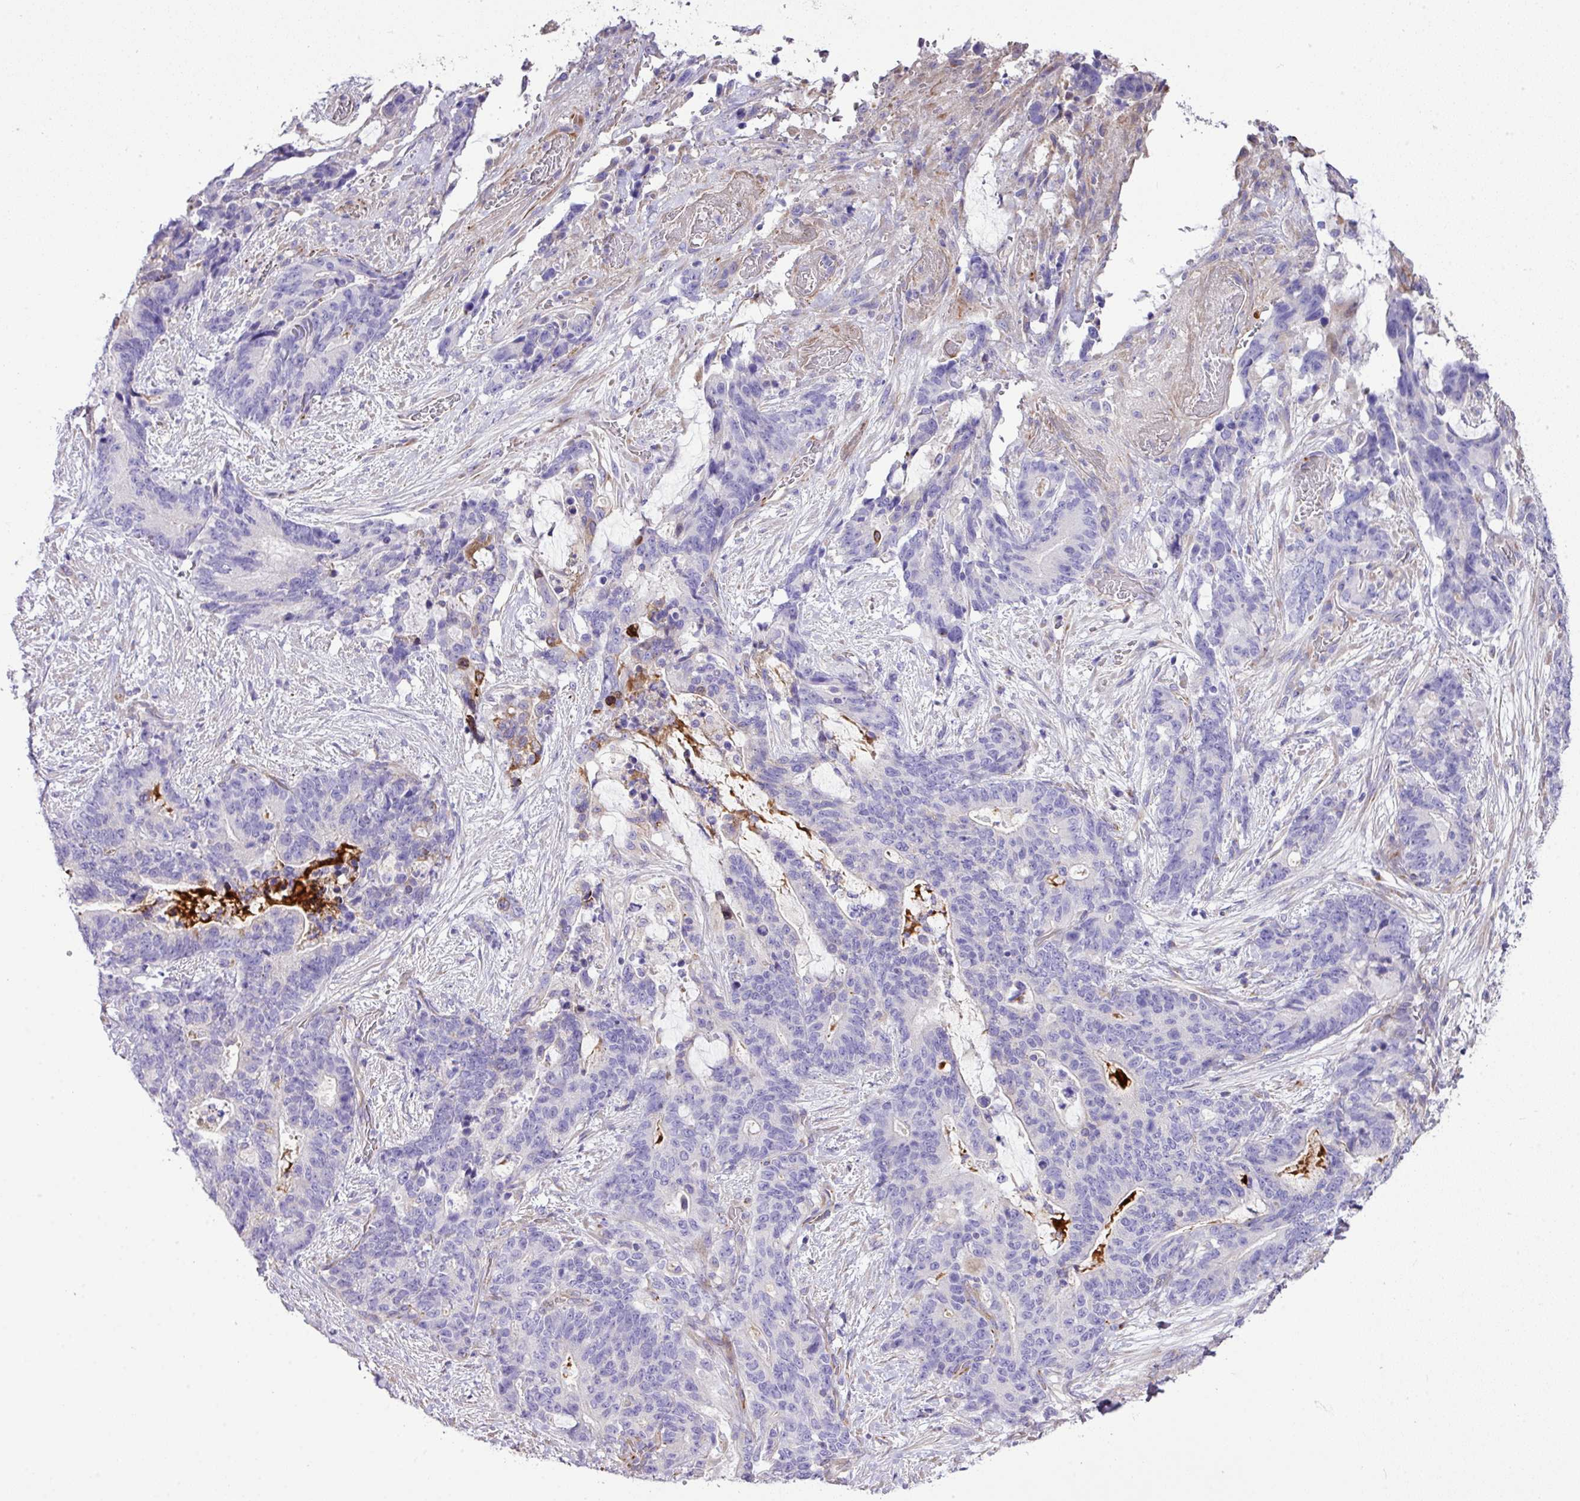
{"staining": {"intensity": "negative", "quantity": "none", "location": "none"}, "tissue": "stomach cancer", "cell_type": "Tumor cells", "image_type": "cancer", "snomed": [{"axis": "morphology", "description": "Normal tissue, NOS"}, {"axis": "morphology", "description": "Adenocarcinoma, NOS"}, {"axis": "topography", "description": "Stomach"}], "caption": "Immunohistochemistry (IHC) micrograph of human stomach cancer (adenocarcinoma) stained for a protein (brown), which demonstrates no positivity in tumor cells. (Immunohistochemistry, brightfield microscopy, high magnification).", "gene": "CTXN2", "patient": {"sex": "female", "age": 64}}